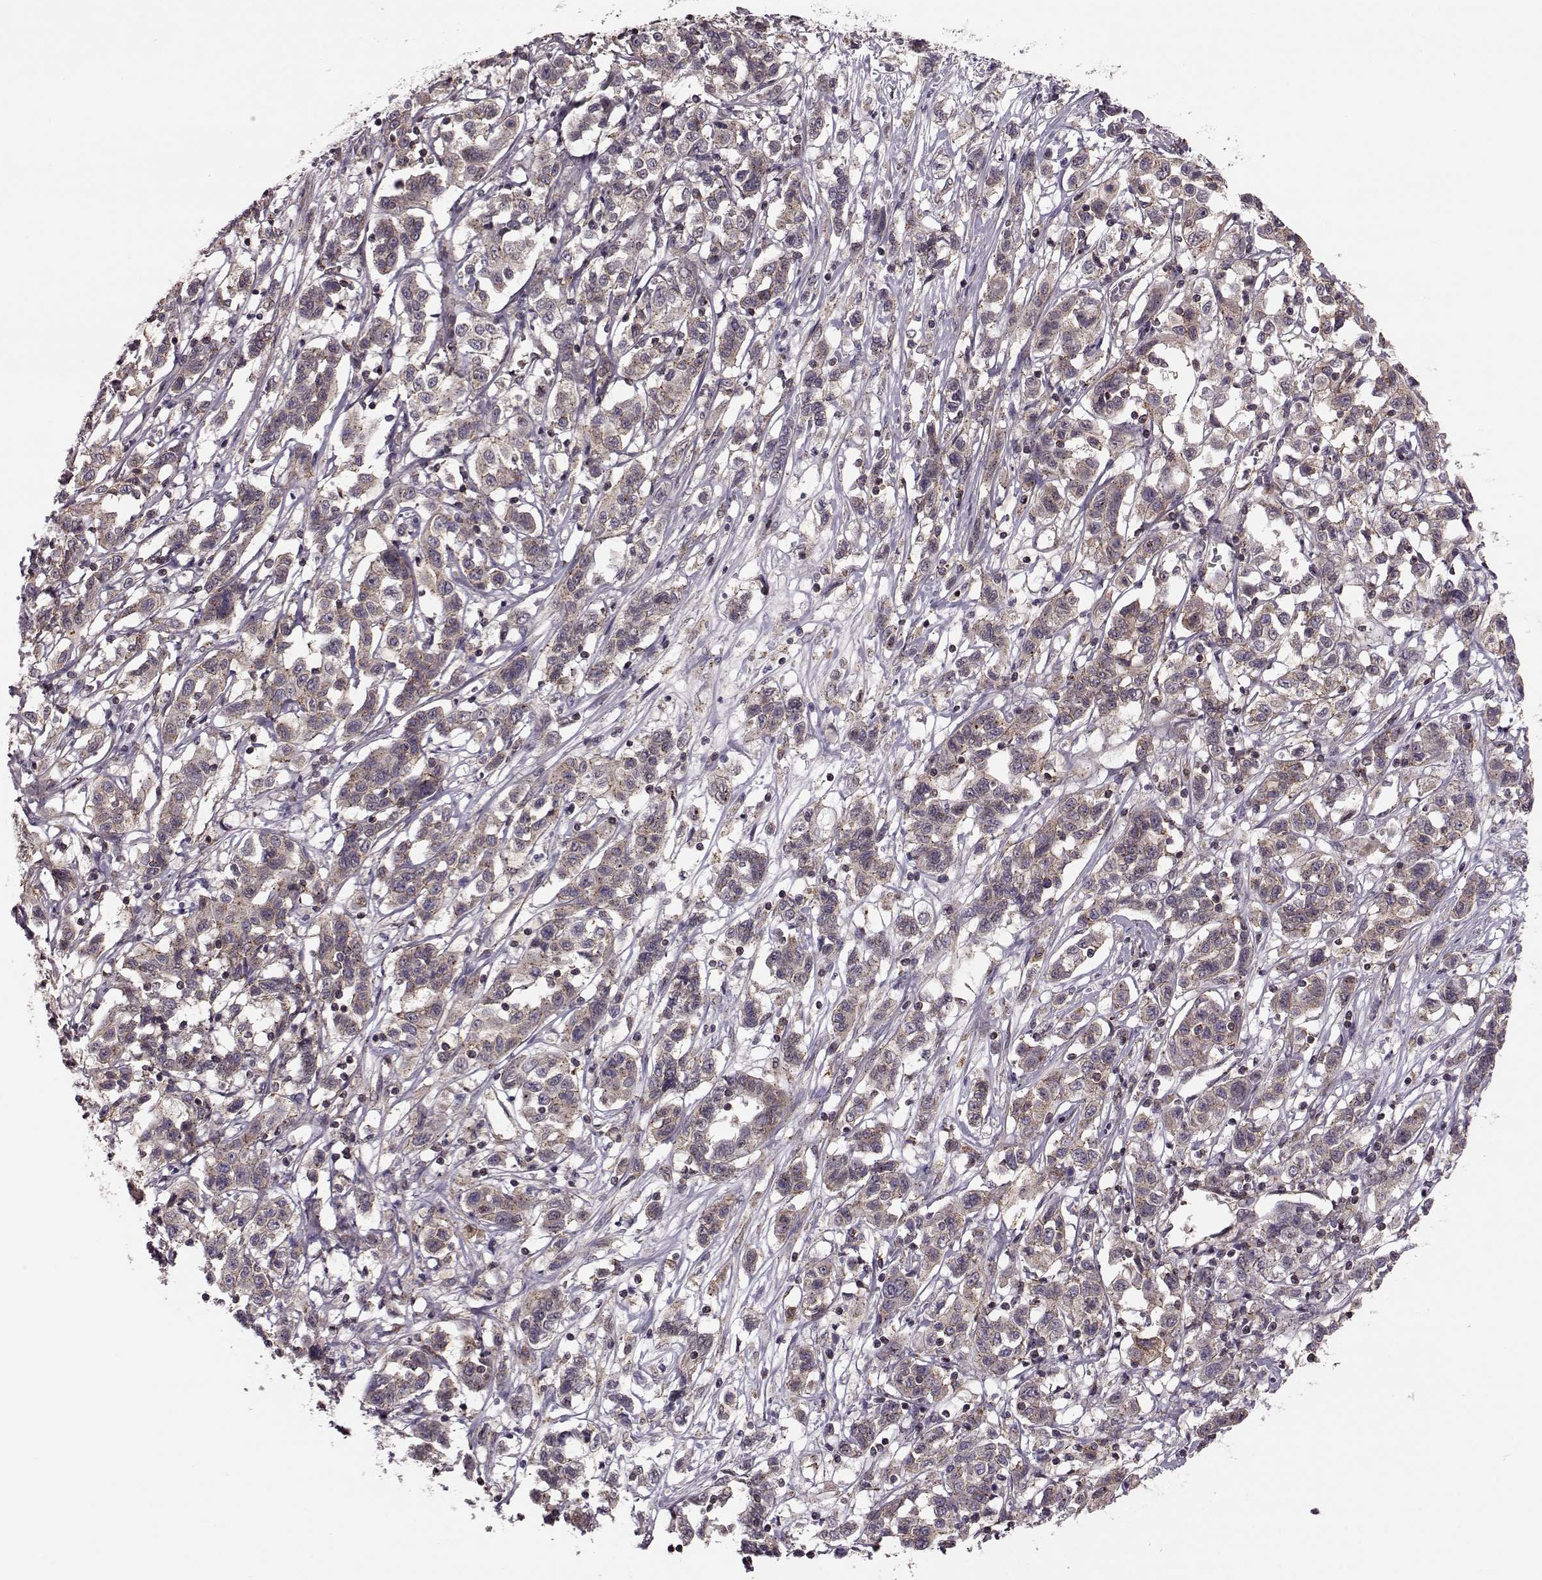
{"staining": {"intensity": "moderate", "quantity": ">75%", "location": "cytoplasmic/membranous"}, "tissue": "liver cancer", "cell_type": "Tumor cells", "image_type": "cancer", "snomed": [{"axis": "morphology", "description": "Adenocarcinoma, NOS"}, {"axis": "morphology", "description": "Cholangiocarcinoma"}, {"axis": "topography", "description": "Liver"}], "caption": "Liver adenocarcinoma stained for a protein (brown) reveals moderate cytoplasmic/membranous positive staining in approximately >75% of tumor cells.", "gene": "FNIP2", "patient": {"sex": "male", "age": 64}}